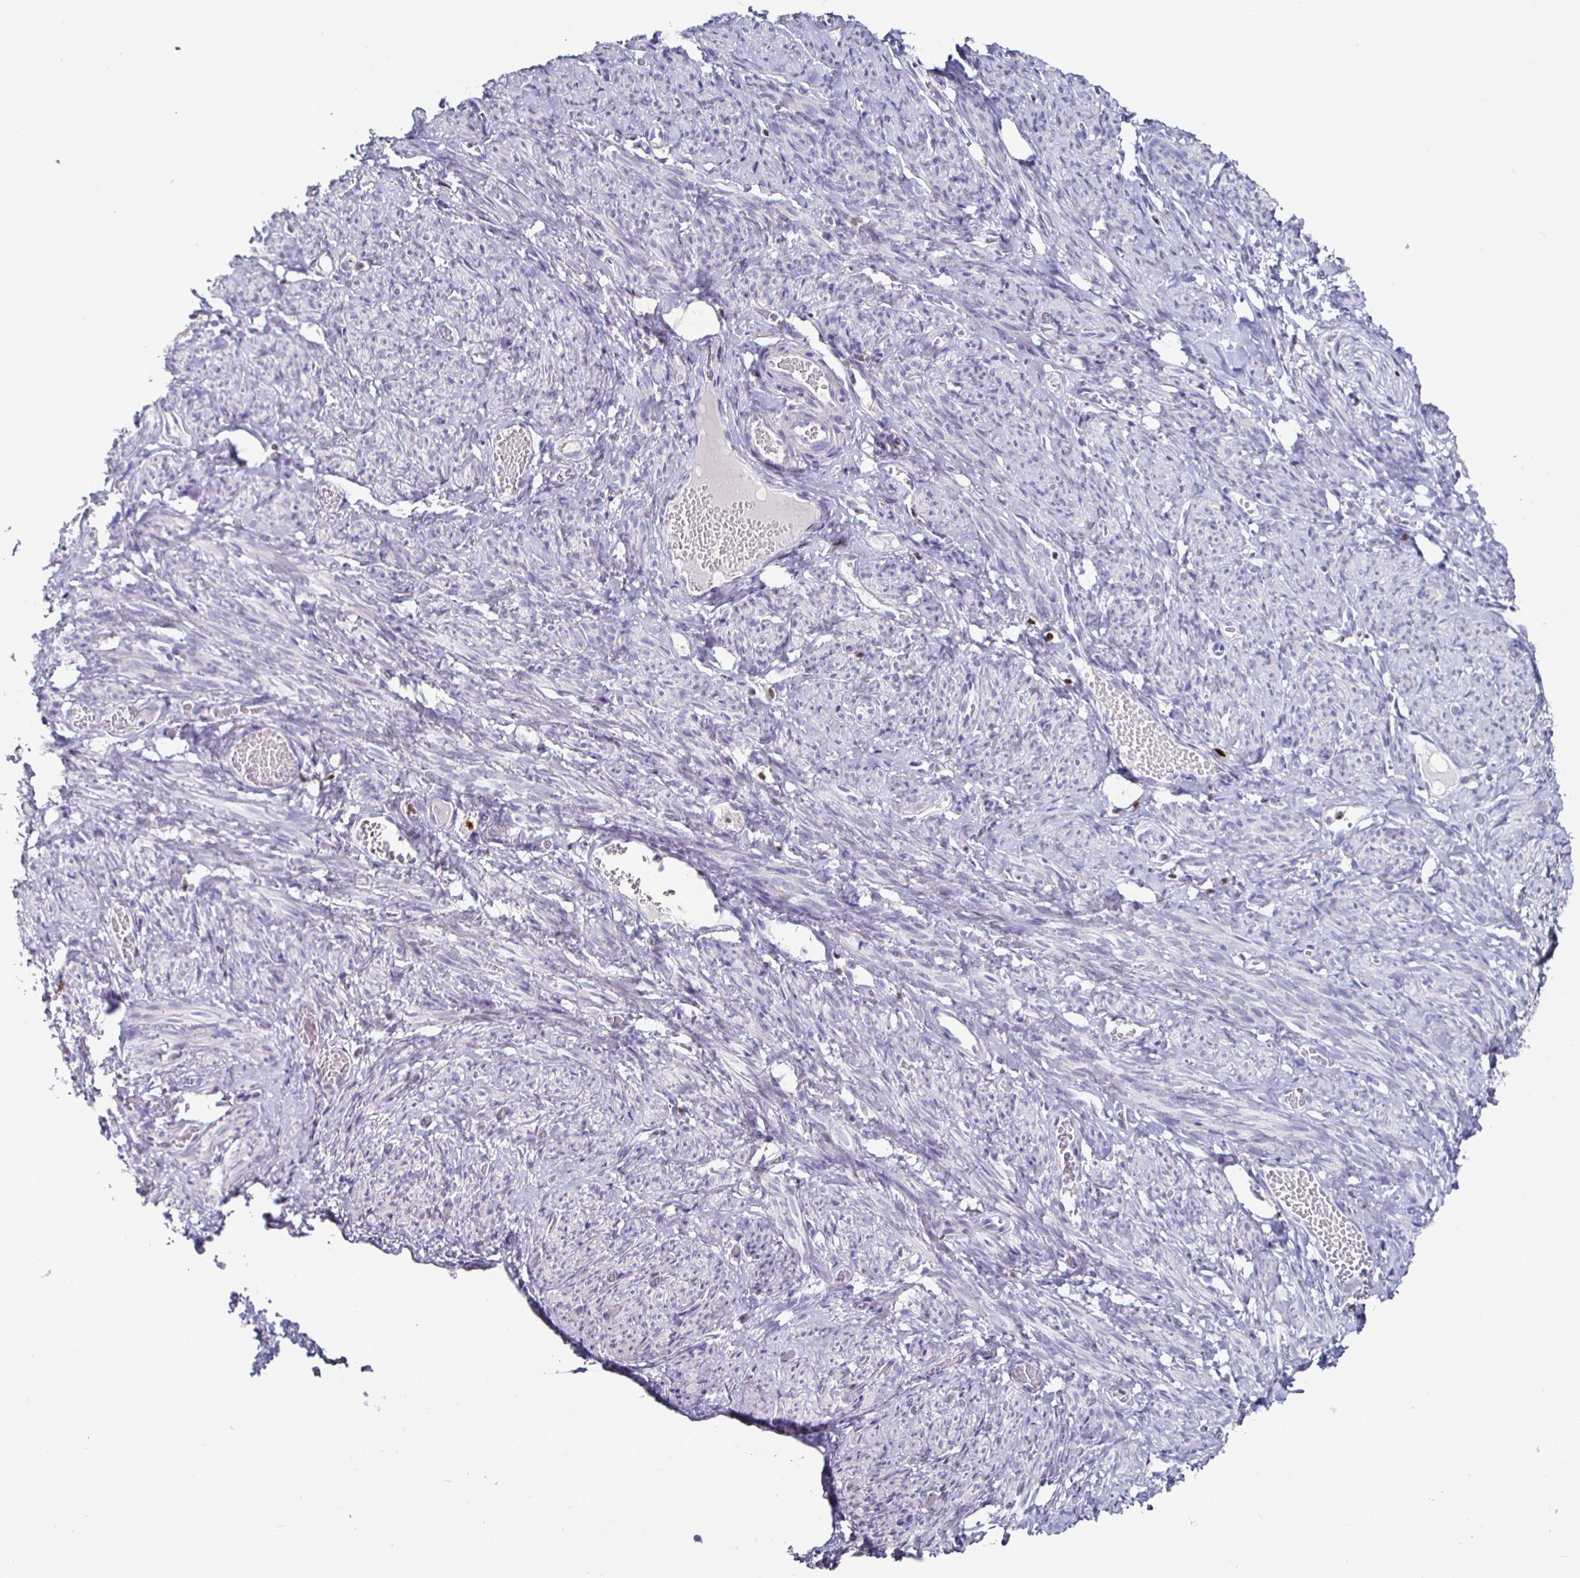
{"staining": {"intensity": "negative", "quantity": "none", "location": "none"}, "tissue": "smooth muscle", "cell_type": "Smooth muscle cells", "image_type": "normal", "snomed": [{"axis": "morphology", "description": "Normal tissue, NOS"}, {"axis": "topography", "description": "Smooth muscle"}], "caption": "Immunohistochemical staining of benign human smooth muscle shows no significant staining in smooth muscle cells. (Brightfield microscopy of DAB (3,3'-diaminobenzidine) IHC at high magnification).", "gene": "RUNX2", "patient": {"sex": "female", "age": 65}}